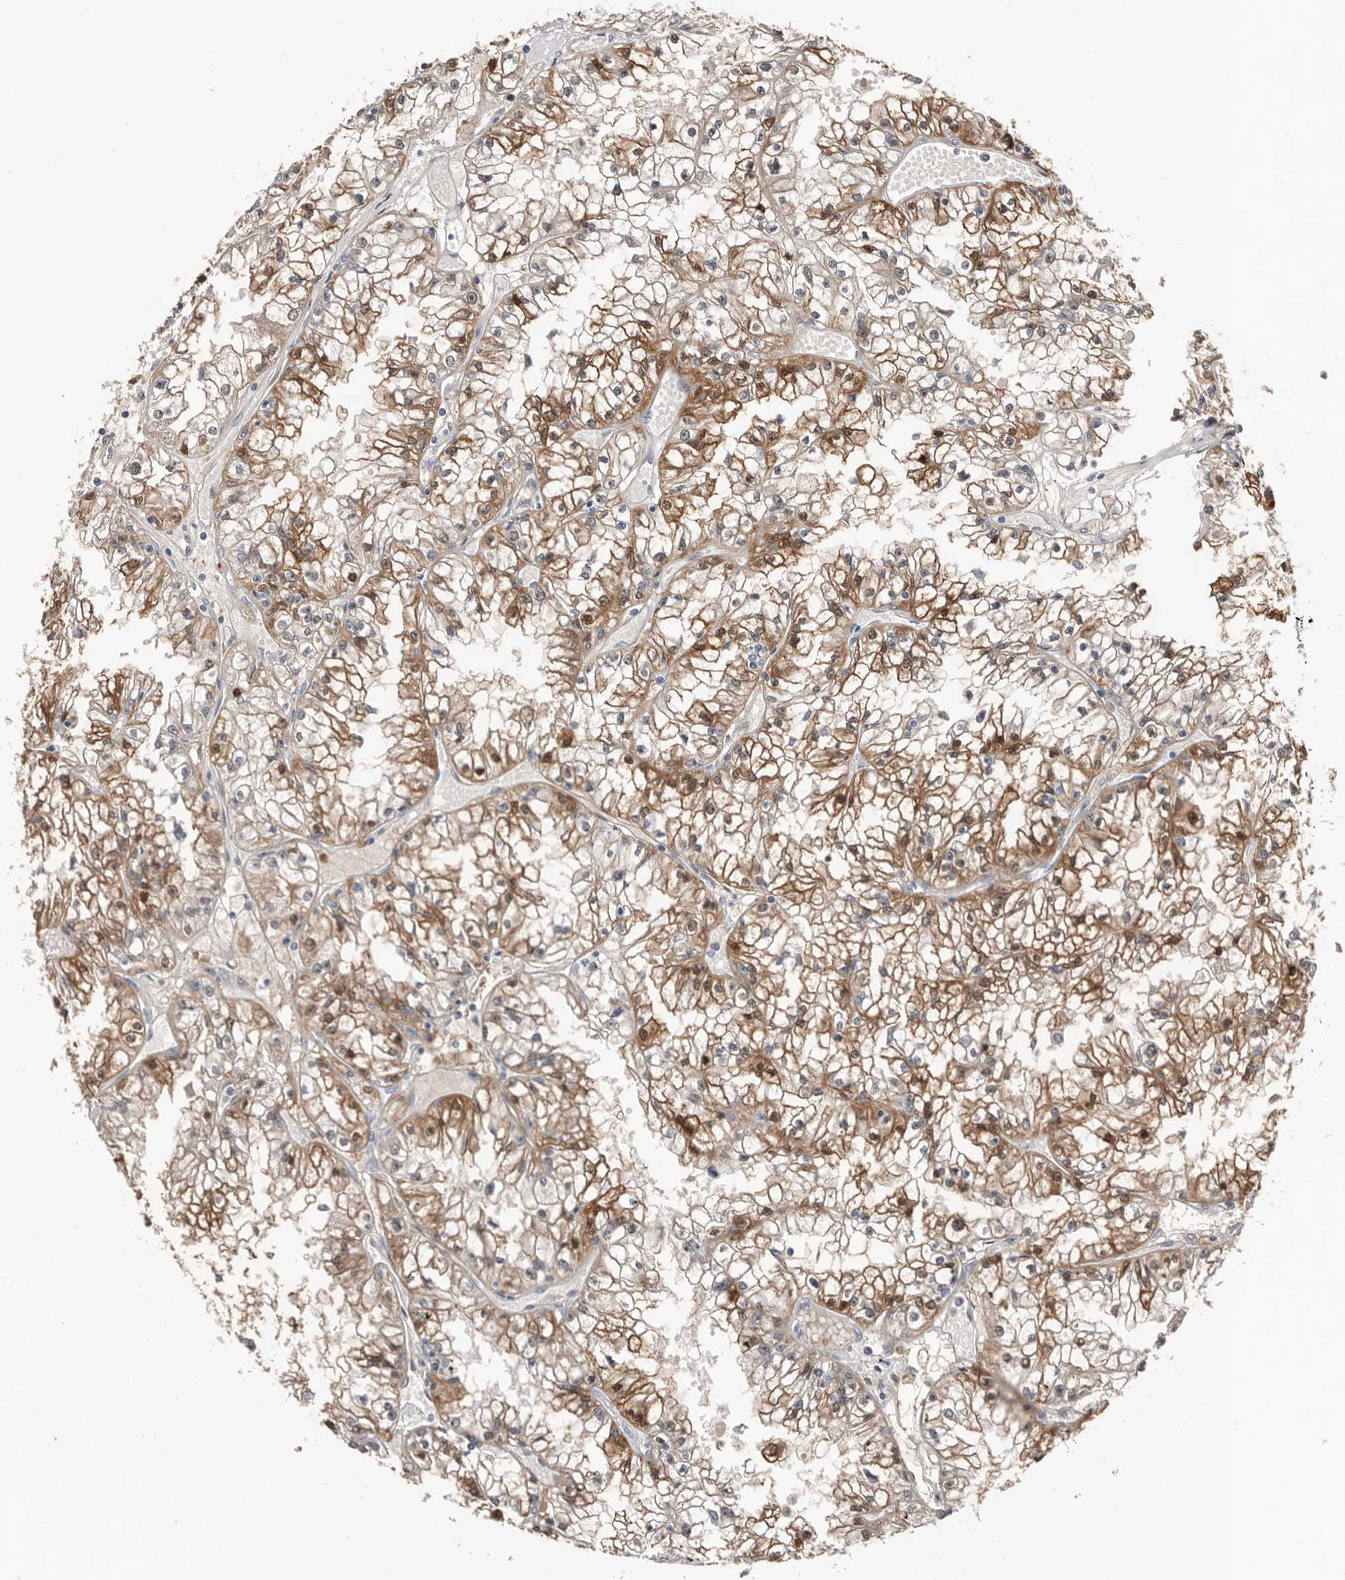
{"staining": {"intensity": "moderate", "quantity": "25%-75%", "location": "cytoplasmic/membranous"}, "tissue": "renal cancer", "cell_type": "Tumor cells", "image_type": "cancer", "snomed": [{"axis": "morphology", "description": "Adenocarcinoma, NOS"}, {"axis": "topography", "description": "Kidney"}], "caption": "Immunohistochemical staining of human renal cancer (adenocarcinoma) demonstrates medium levels of moderate cytoplasmic/membranous staining in about 25%-75% of tumor cells. Ihc stains the protein of interest in brown and the nuclei are stained blue.", "gene": "ASRGL1", "patient": {"sex": "male", "age": 56}}